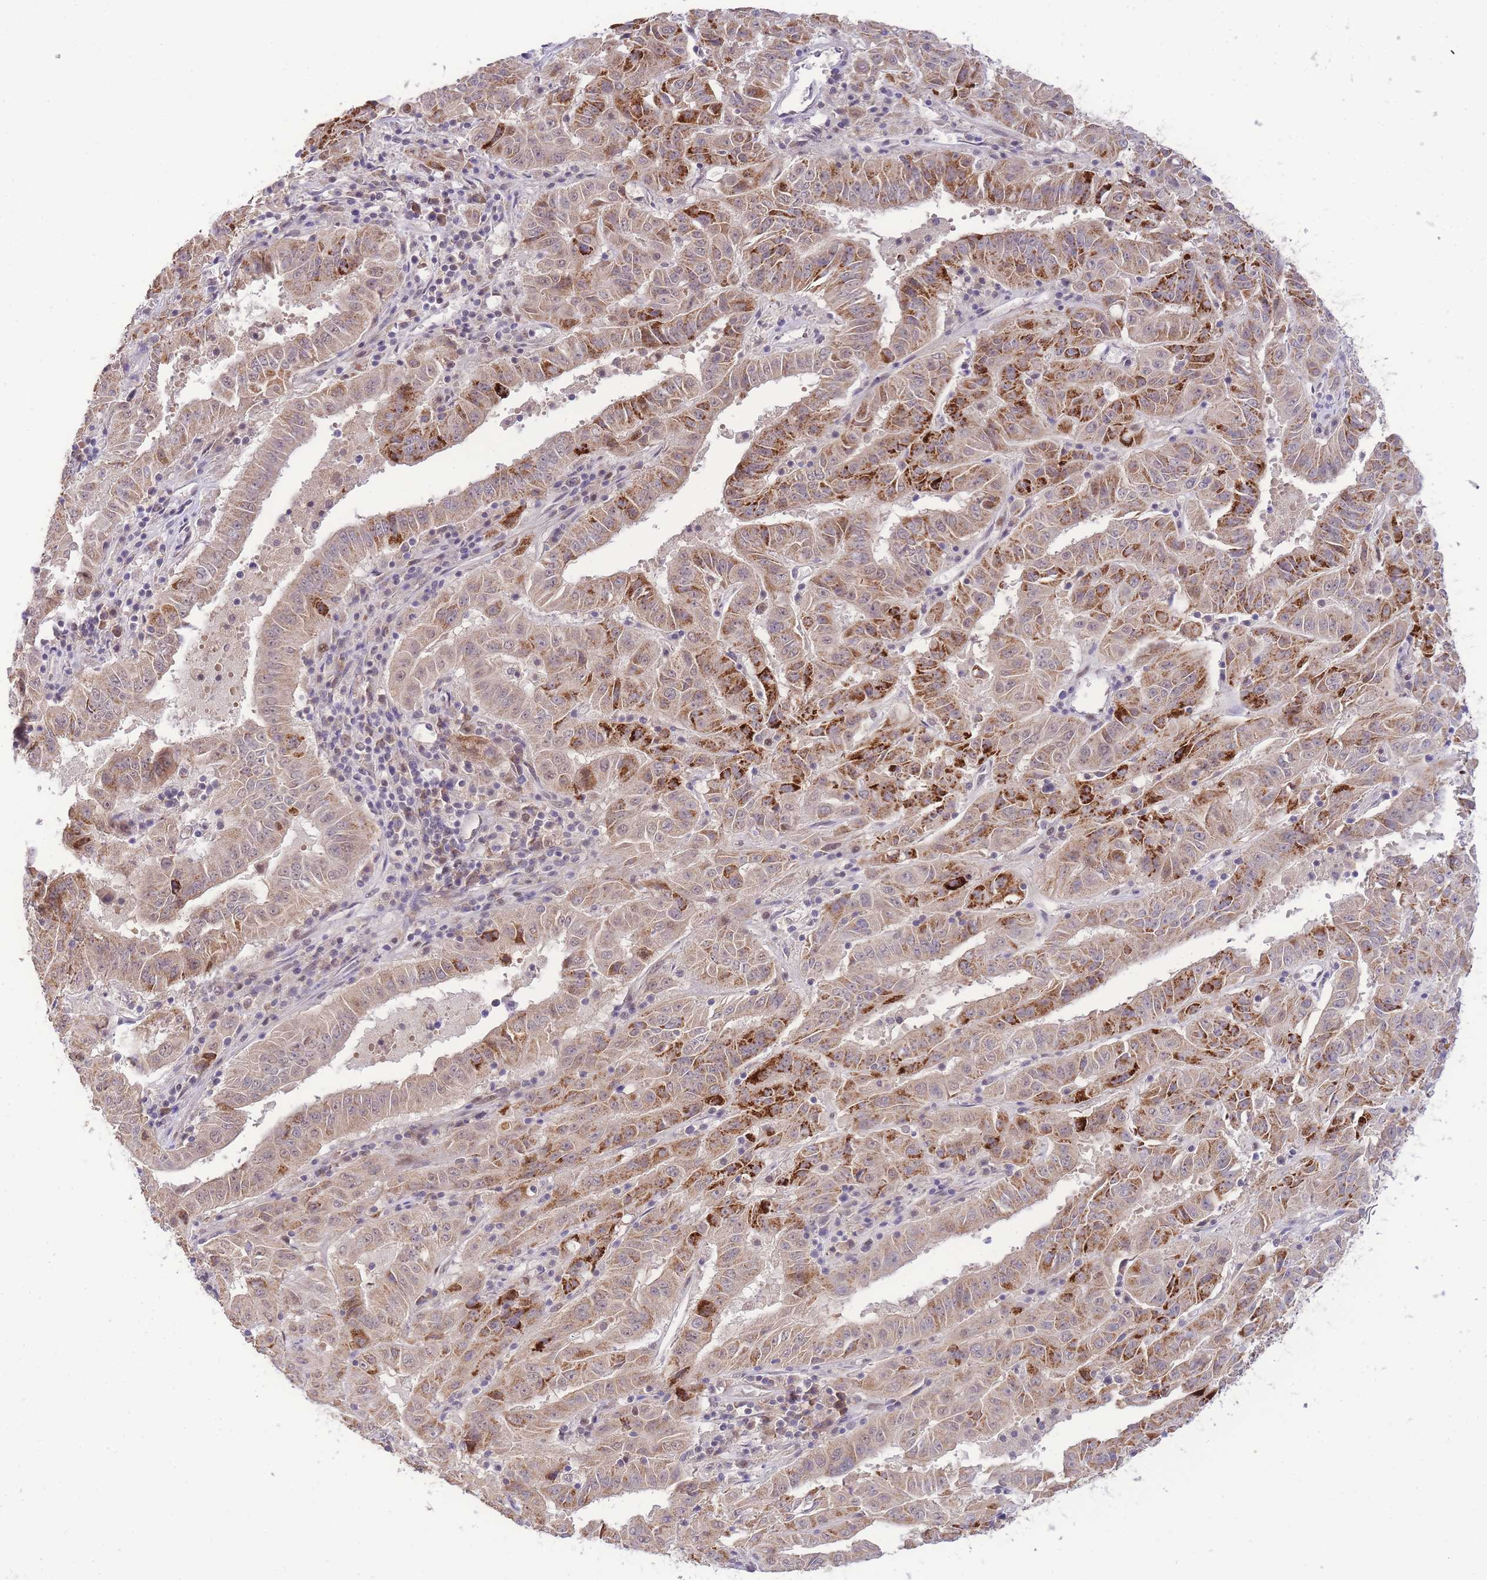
{"staining": {"intensity": "moderate", "quantity": ">75%", "location": "cytoplasmic/membranous"}, "tissue": "pancreatic cancer", "cell_type": "Tumor cells", "image_type": "cancer", "snomed": [{"axis": "morphology", "description": "Adenocarcinoma, NOS"}, {"axis": "topography", "description": "Pancreas"}], "caption": "Pancreatic adenocarcinoma stained for a protein shows moderate cytoplasmic/membranous positivity in tumor cells. (DAB = brown stain, brightfield microscopy at high magnification).", "gene": "PUS10", "patient": {"sex": "male", "age": 63}}